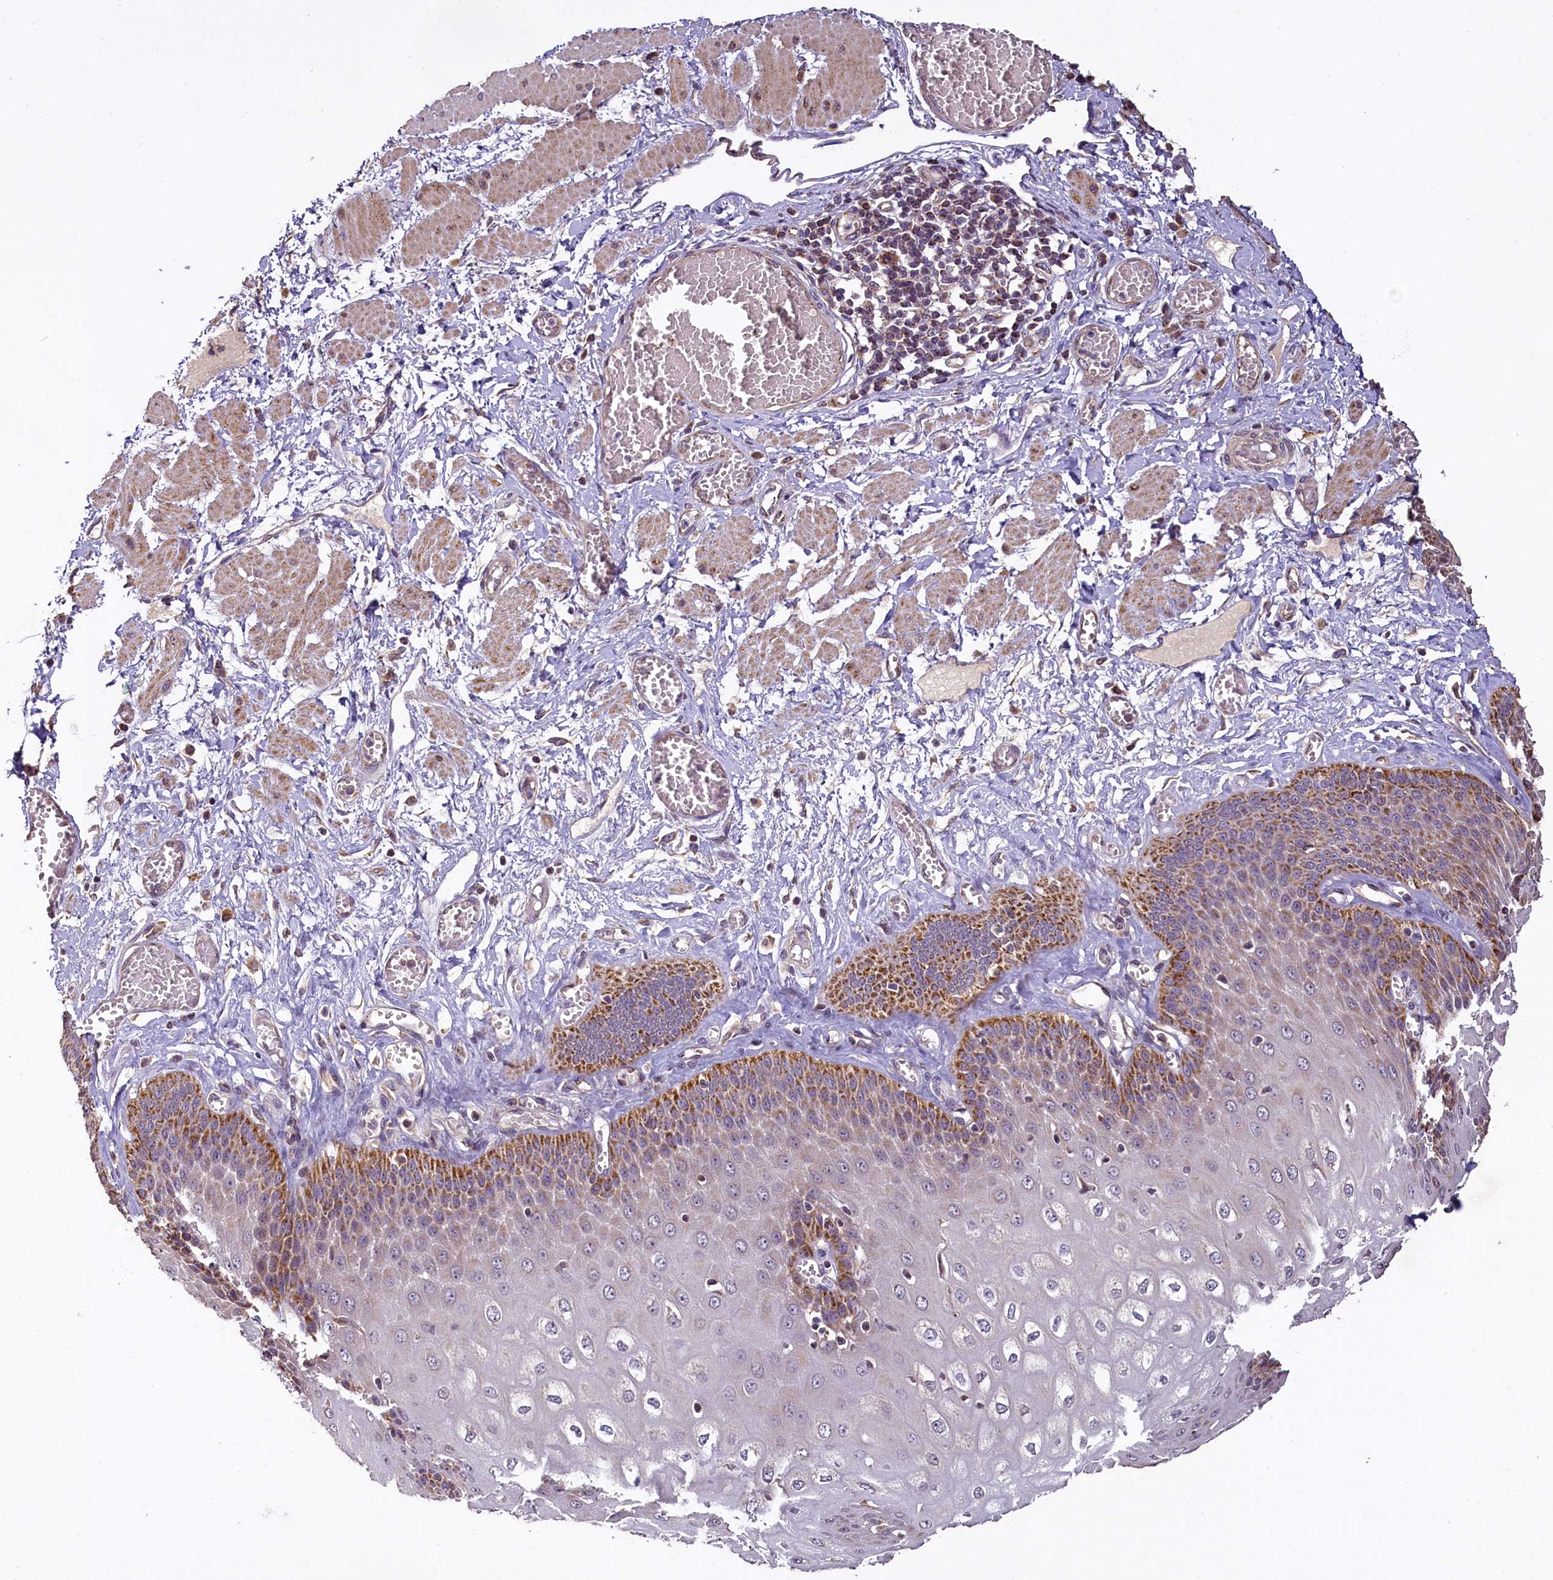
{"staining": {"intensity": "strong", "quantity": "25%-75%", "location": "cytoplasmic/membranous"}, "tissue": "esophagus", "cell_type": "Squamous epithelial cells", "image_type": "normal", "snomed": [{"axis": "morphology", "description": "Normal tissue, NOS"}, {"axis": "topography", "description": "Esophagus"}], "caption": "Protein staining shows strong cytoplasmic/membranous positivity in about 25%-75% of squamous epithelial cells in normal esophagus.", "gene": "COQ9", "patient": {"sex": "male", "age": 60}}